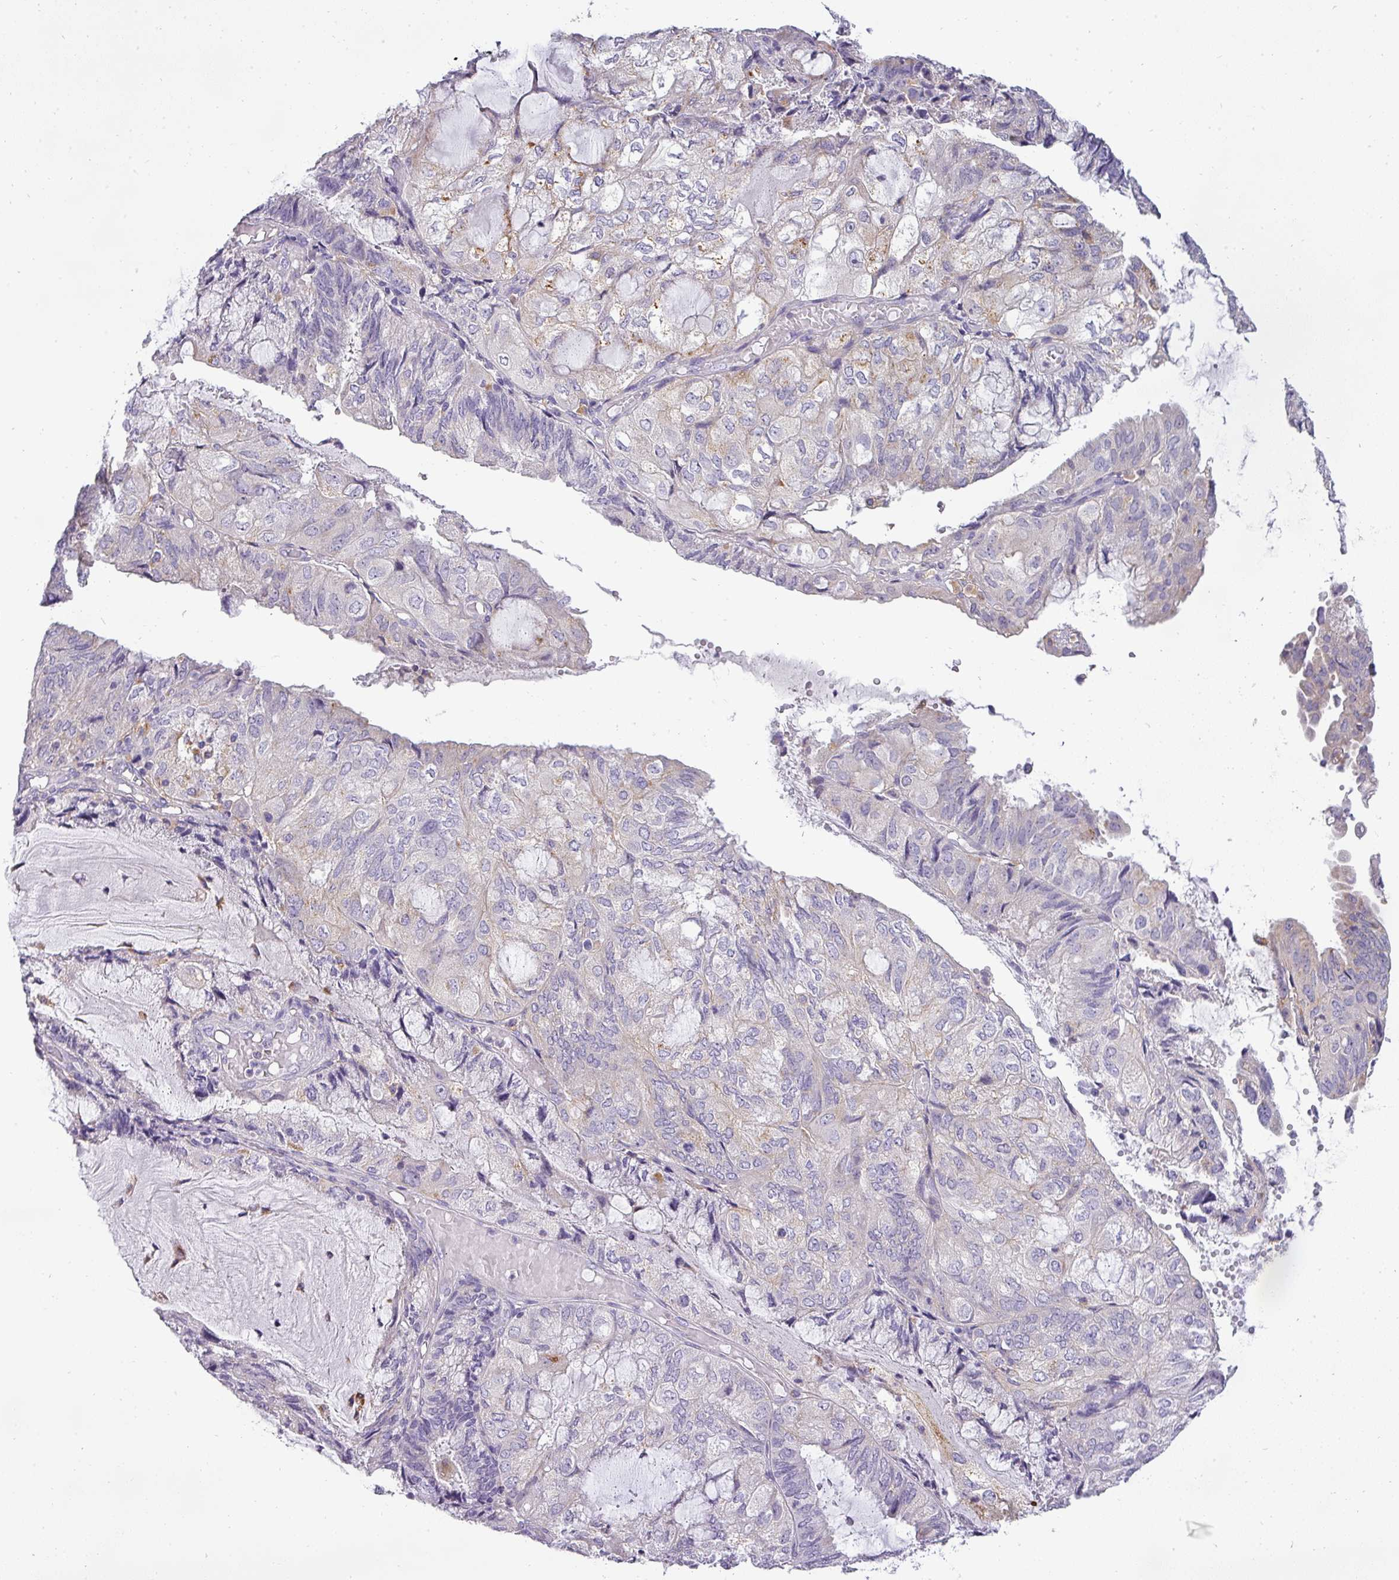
{"staining": {"intensity": "moderate", "quantity": "<25%", "location": "cytoplasmic/membranous"}, "tissue": "endometrial cancer", "cell_type": "Tumor cells", "image_type": "cancer", "snomed": [{"axis": "morphology", "description": "Adenocarcinoma, NOS"}, {"axis": "topography", "description": "Endometrium"}], "caption": "A photomicrograph of human endometrial adenocarcinoma stained for a protein demonstrates moderate cytoplasmic/membranous brown staining in tumor cells.", "gene": "ATP6V1D", "patient": {"sex": "female", "age": 81}}